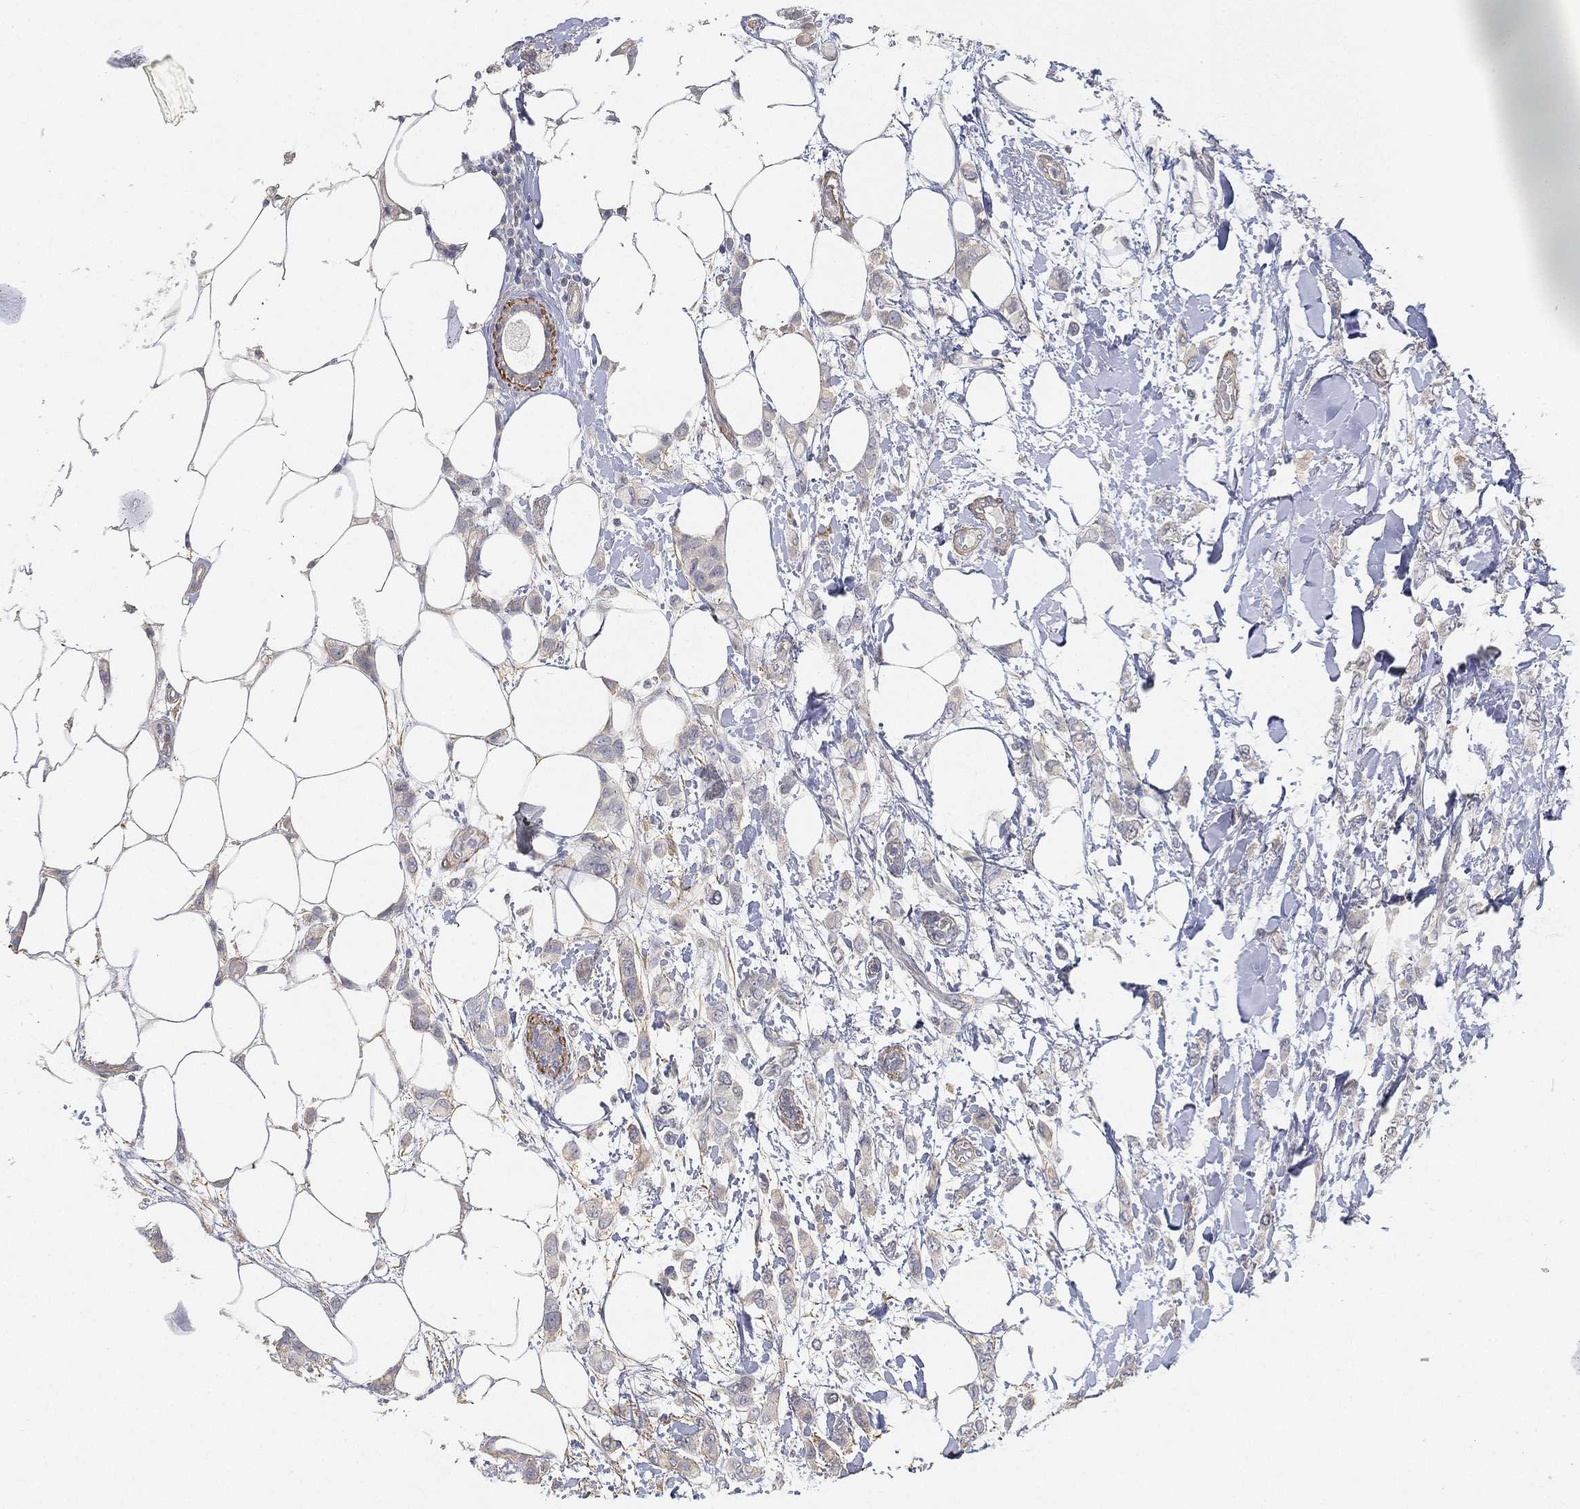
{"staining": {"intensity": "negative", "quantity": "none", "location": "none"}, "tissue": "breast cancer", "cell_type": "Tumor cells", "image_type": "cancer", "snomed": [{"axis": "morphology", "description": "Lobular carcinoma"}, {"axis": "topography", "description": "Breast"}], "caption": "A photomicrograph of human breast lobular carcinoma is negative for staining in tumor cells.", "gene": "GPR61", "patient": {"sex": "female", "age": 66}}